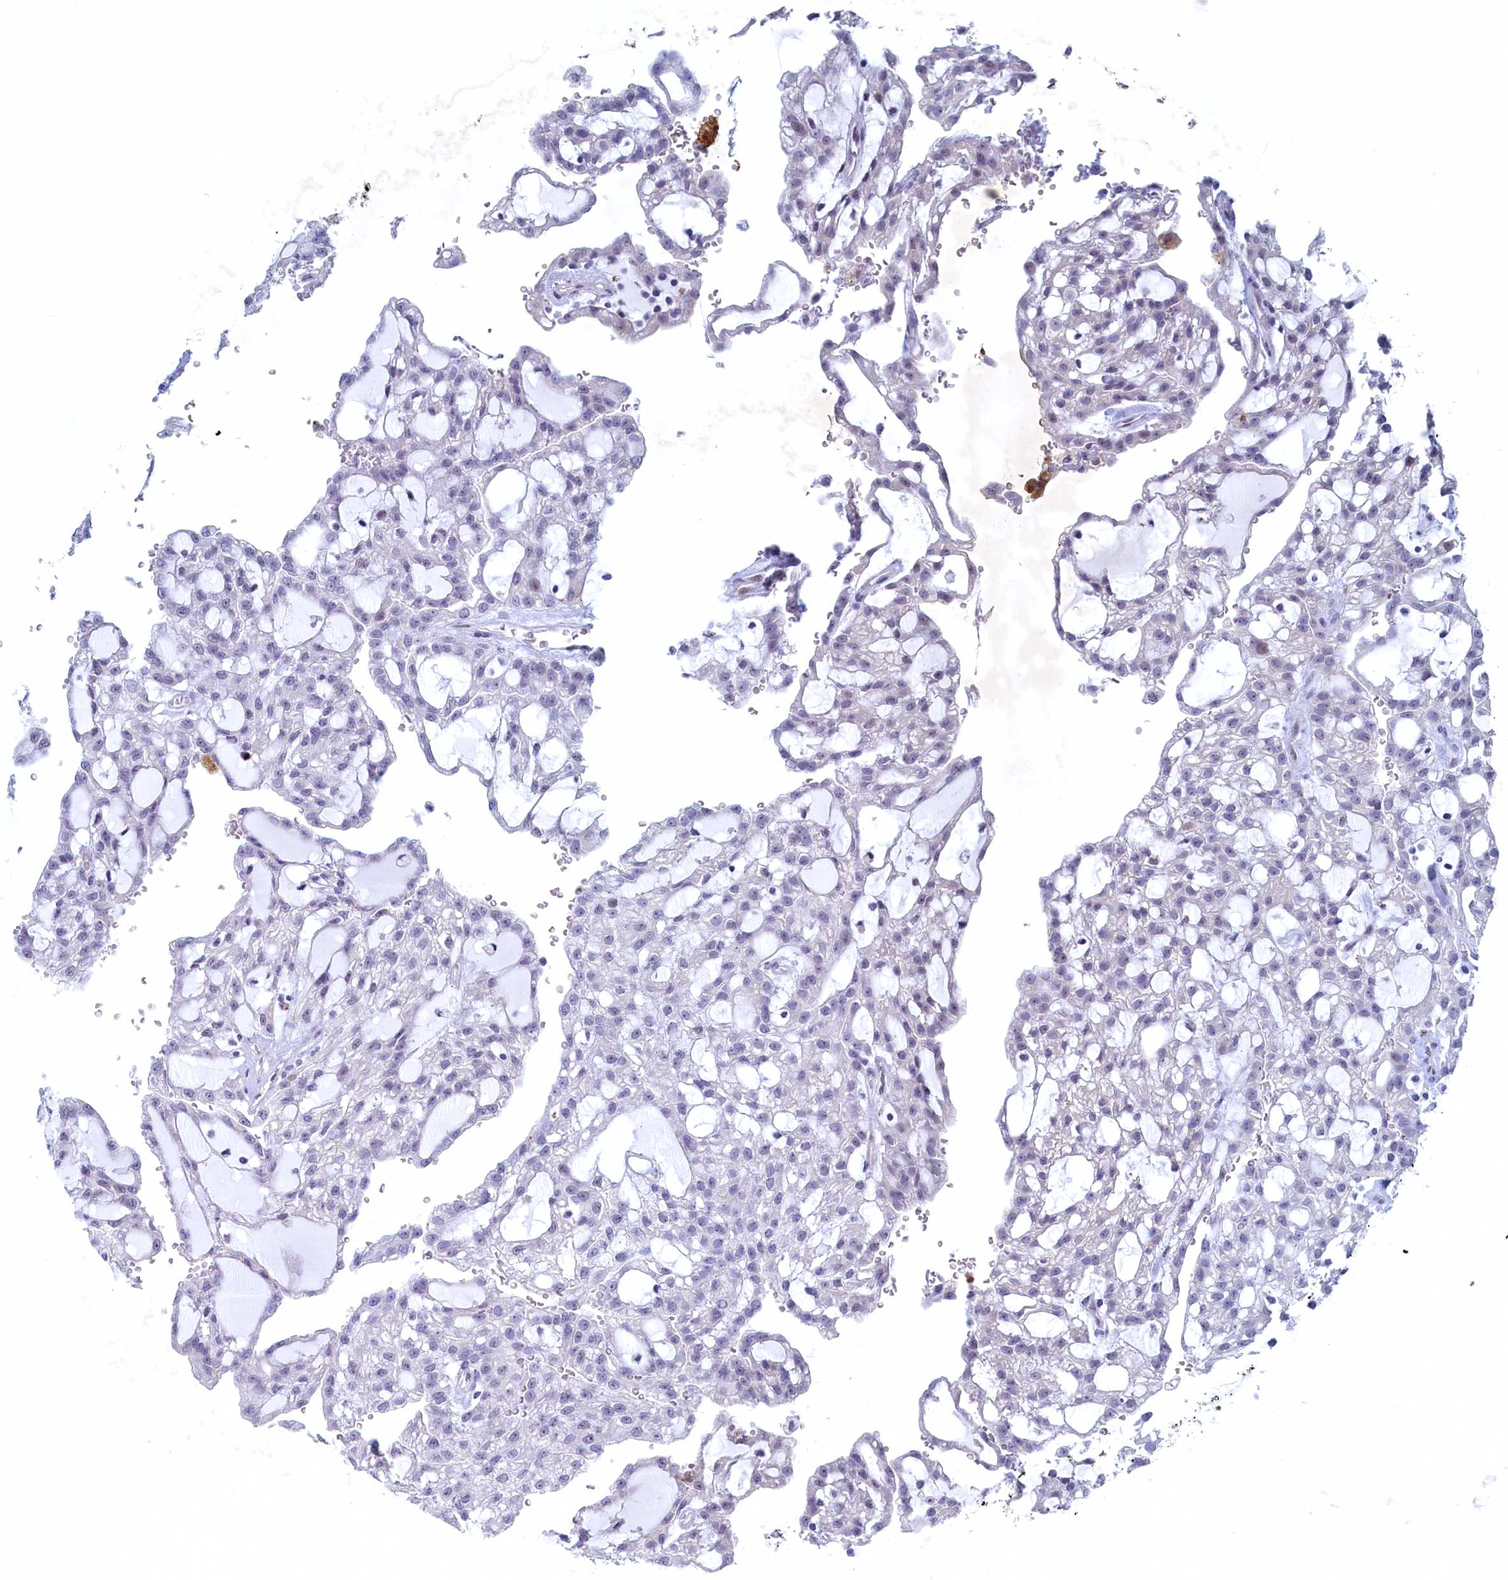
{"staining": {"intensity": "negative", "quantity": "none", "location": "none"}, "tissue": "renal cancer", "cell_type": "Tumor cells", "image_type": "cancer", "snomed": [{"axis": "morphology", "description": "Adenocarcinoma, NOS"}, {"axis": "topography", "description": "Kidney"}], "caption": "Immunohistochemistry of human renal cancer (adenocarcinoma) displays no staining in tumor cells.", "gene": "WDR76", "patient": {"sex": "male", "age": 63}}